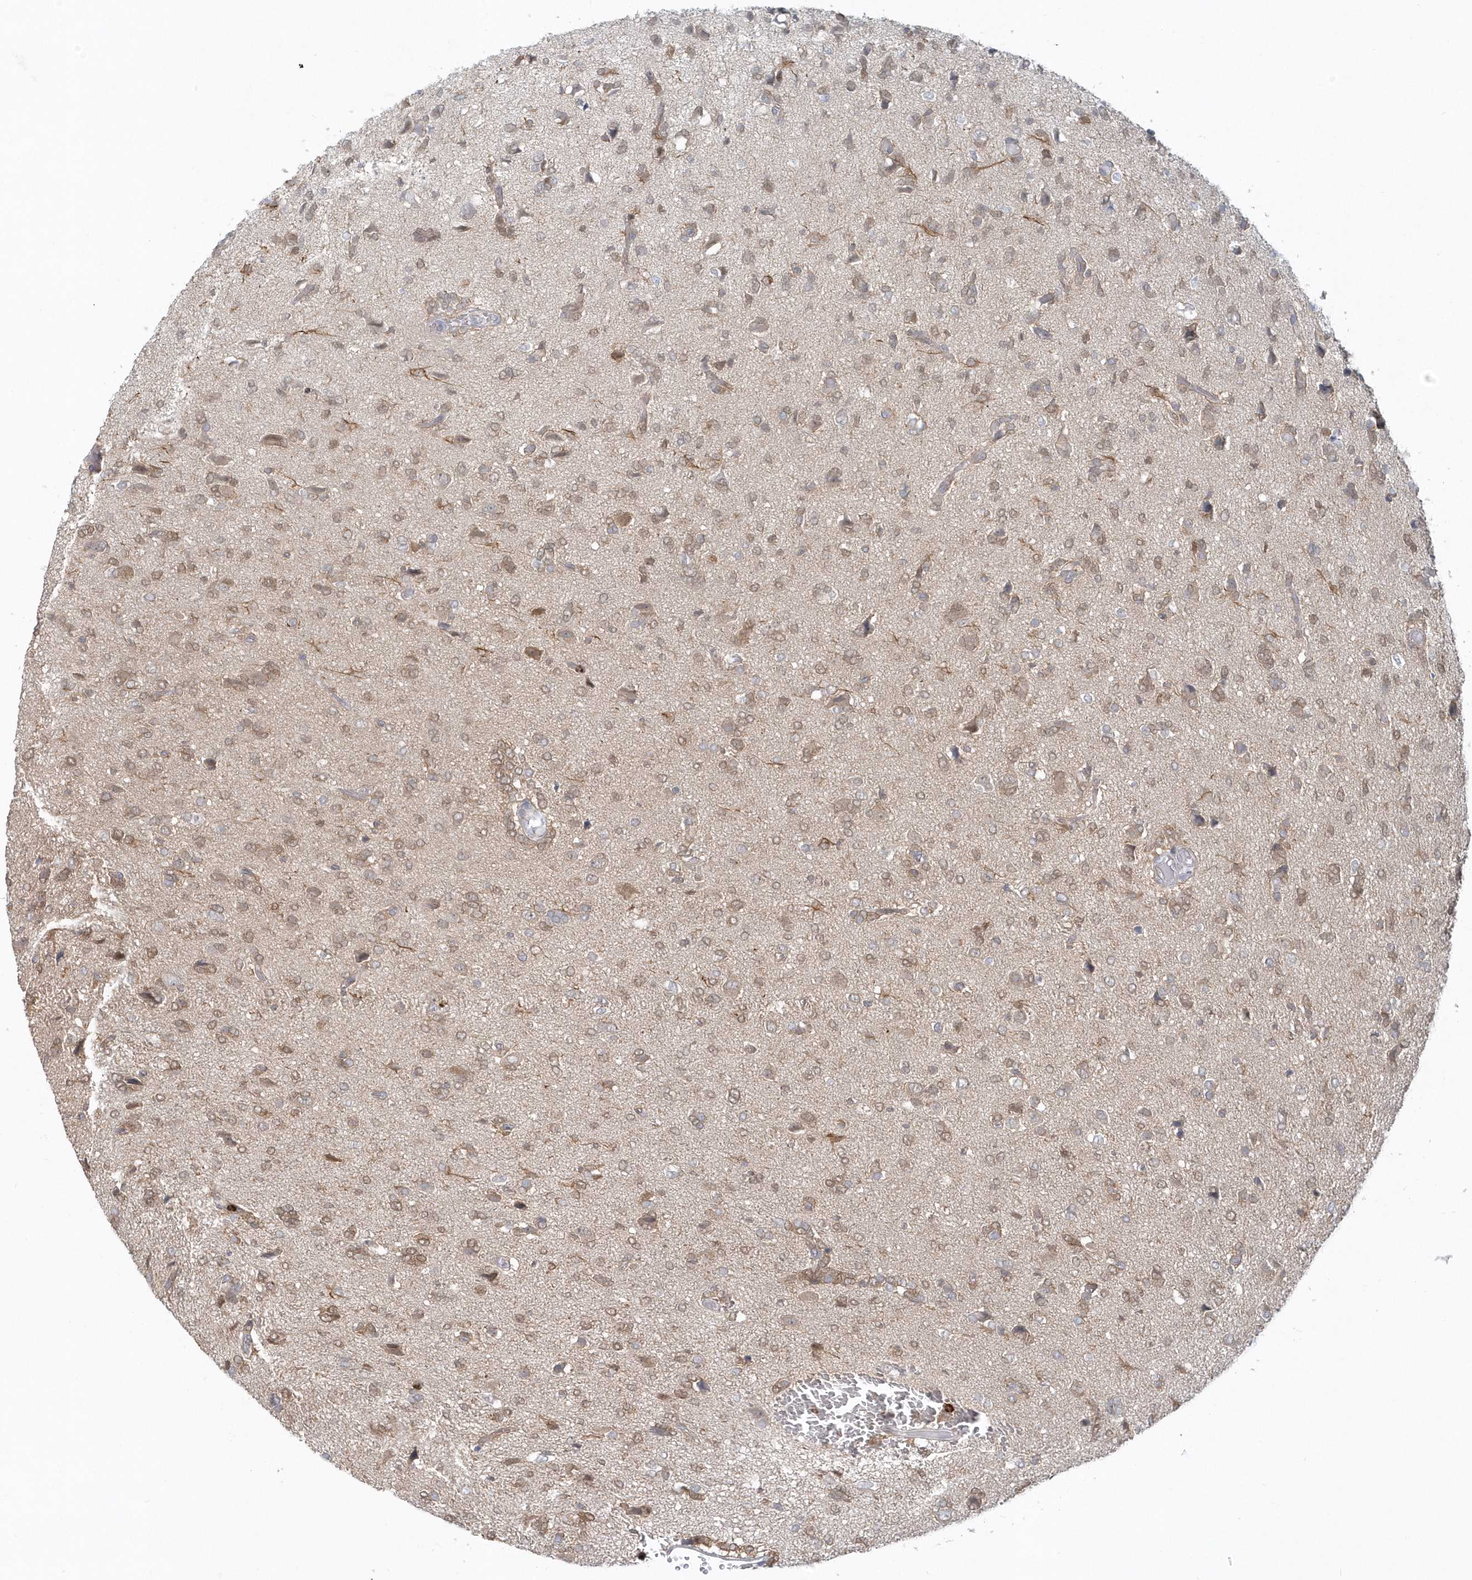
{"staining": {"intensity": "weak", "quantity": "25%-75%", "location": "cytoplasmic/membranous"}, "tissue": "glioma", "cell_type": "Tumor cells", "image_type": "cancer", "snomed": [{"axis": "morphology", "description": "Glioma, malignant, High grade"}, {"axis": "topography", "description": "Brain"}], "caption": "A brown stain labels weak cytoplasmic/membranous staining of a protein in glioma tumor cells.", "gene": "RNF7", "patient": {"sex": "female", "age": 59}}